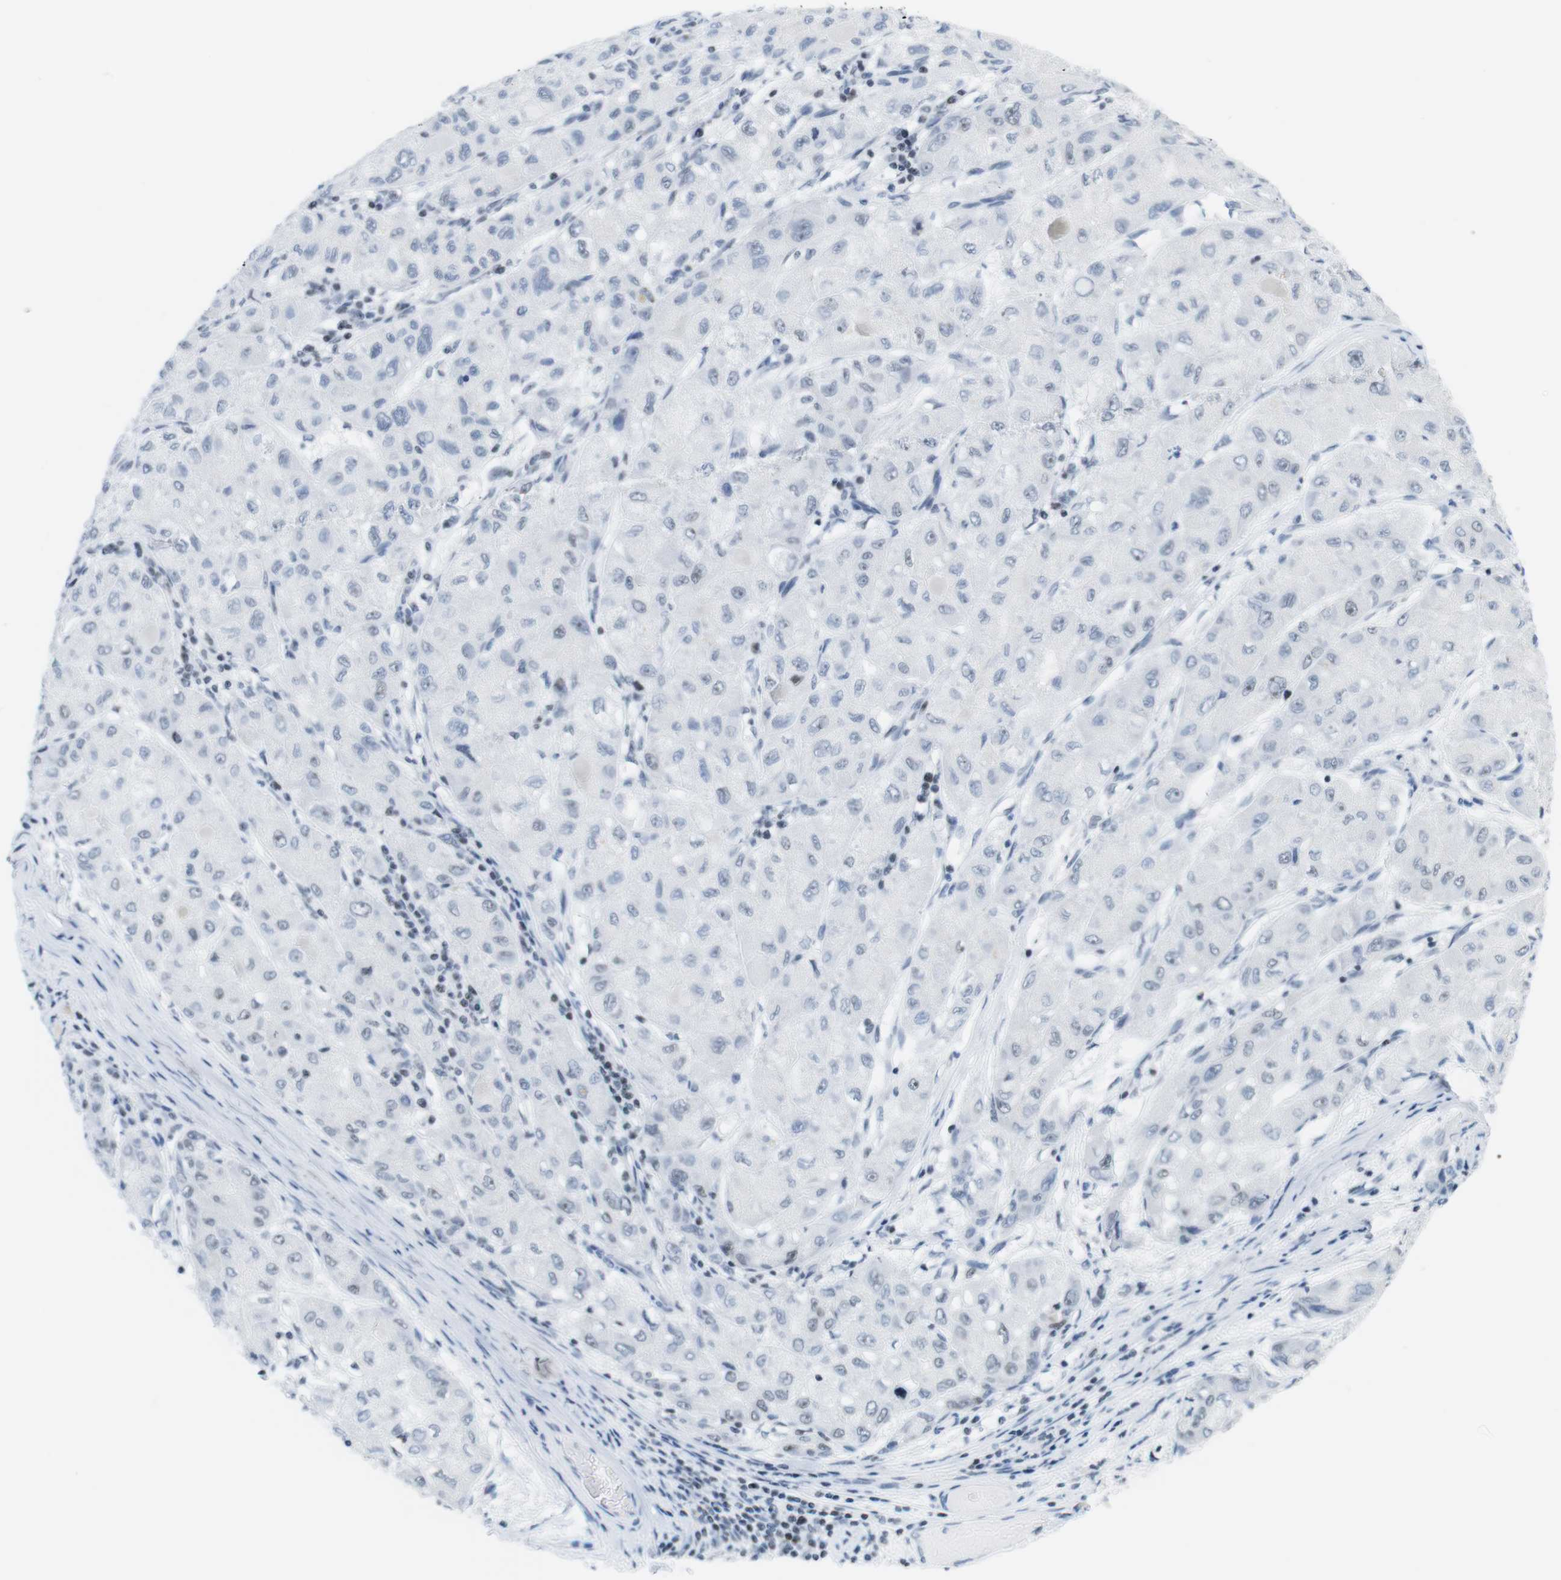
{"staining": {"intensity": "moderate", "quantity": "<25%", "location": "nuclear"}, "tissue": "liver cancer", "cell_type": "Tumor cells", "image_type": "cancer", "snomed": [{"axis": "morphology", "description": "Carcinoma, Hepatocellular, NOS"}, {"axis": "topography", "description": "Liver"}], "caption": "Immunohistochemical staining of liver hepatocellular carcinoma exhibits low levels of moderate nuclear protein positivity in about <25% of tumor cells. Ihc stains the protein of interest in brown and the nuclei are stained blue.", "gene": "NIFK", "patient": {"sex": "male", "age": 80}}